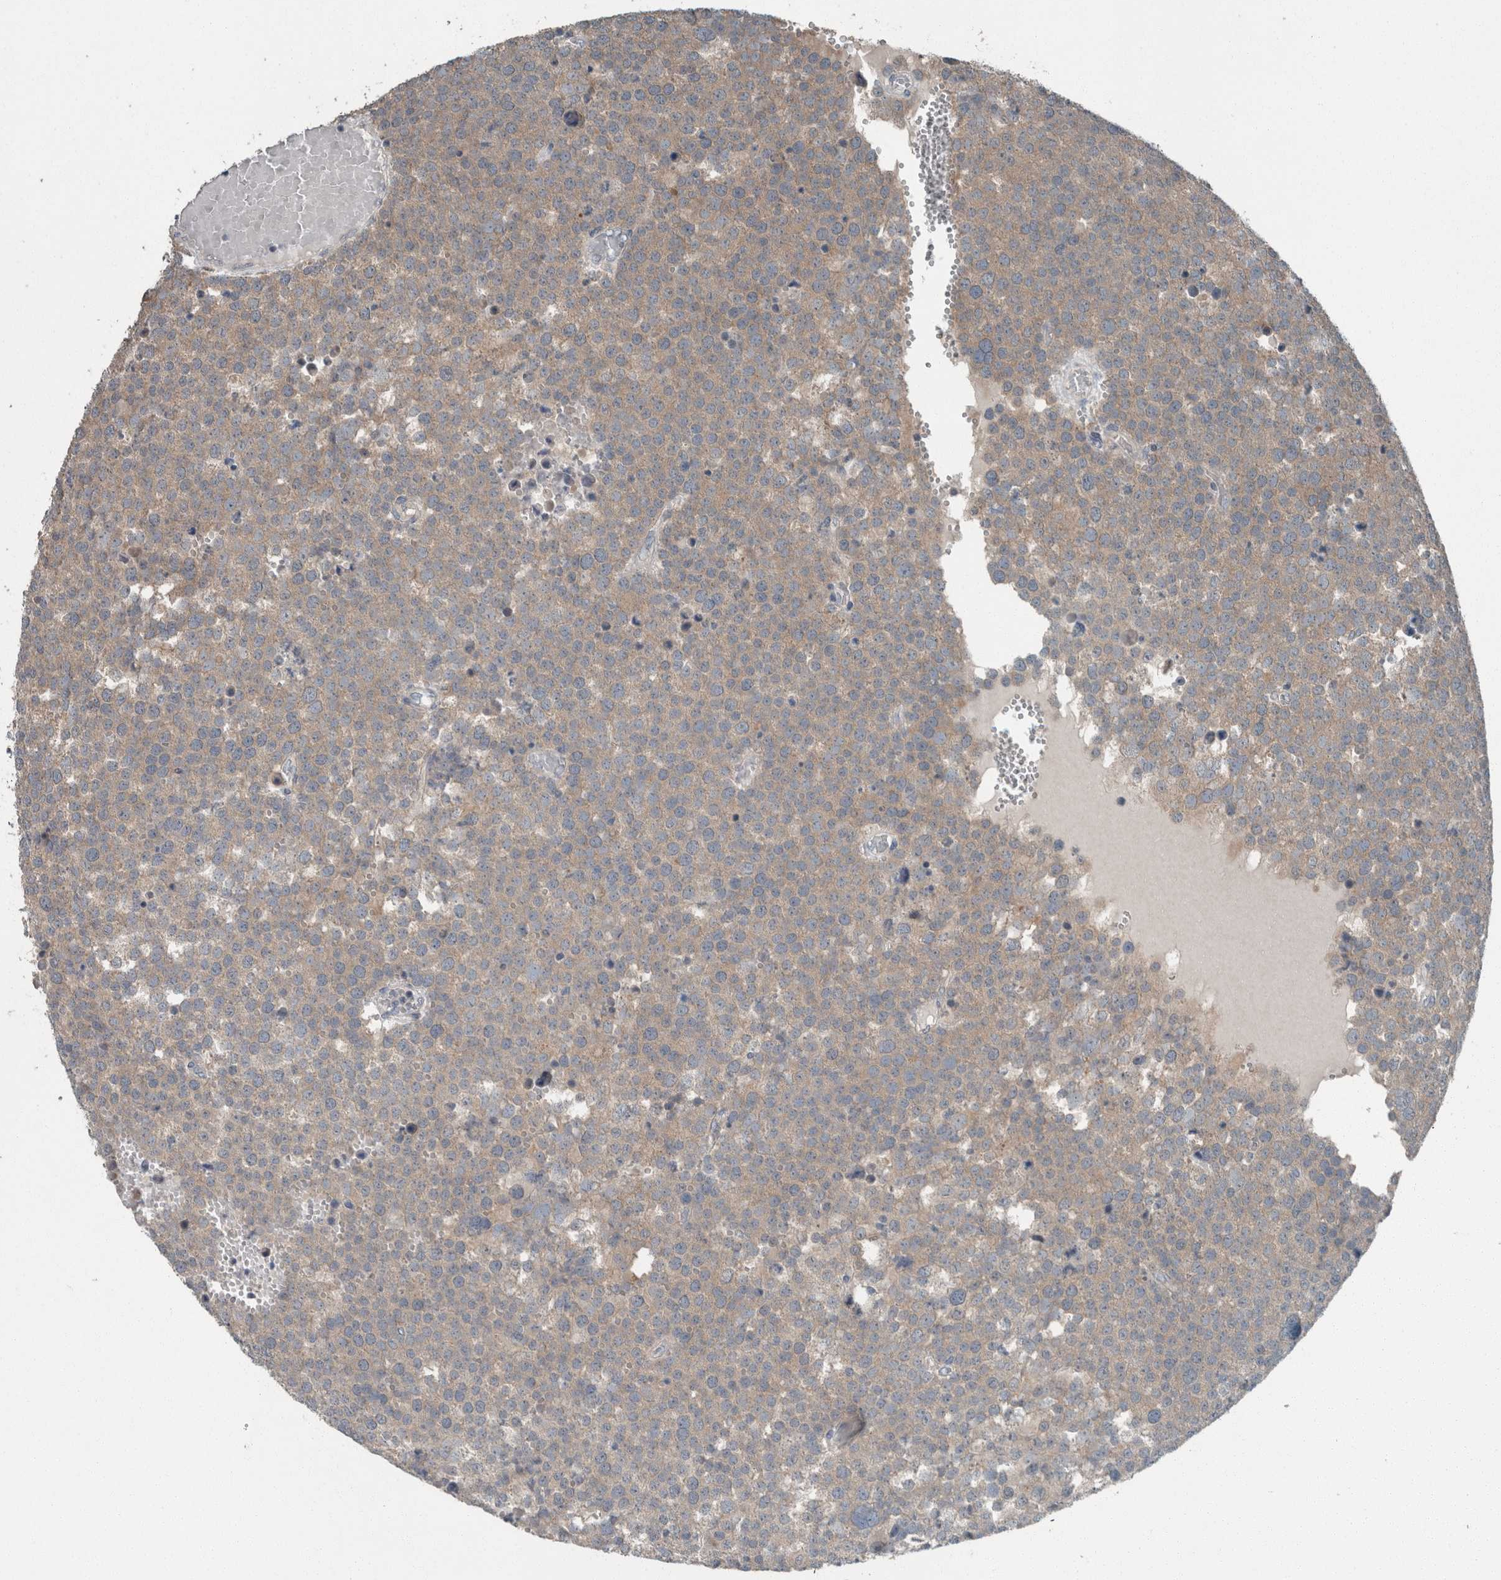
{"staining": {"intensity": "weak", "quantity": "25%-75%", "location": "cytoplasmic/membranous"}, "tissue": "testis cancer", "cell_type": "Tumor cells", "image_type": "cancer", "snomed": [{"axis": "morphology", "description": "Seminoma, NOS"}, {"axis": "topography", "description": "Testis"}], "caption": "Protein expression by immunohistochemistry reveals weak cytoplasmic/membranous staining in about 25%-75% of tumor cells in testis seminoma.", "gene": "KNTC1", "patient": {"sex": "male", "age": 71}}